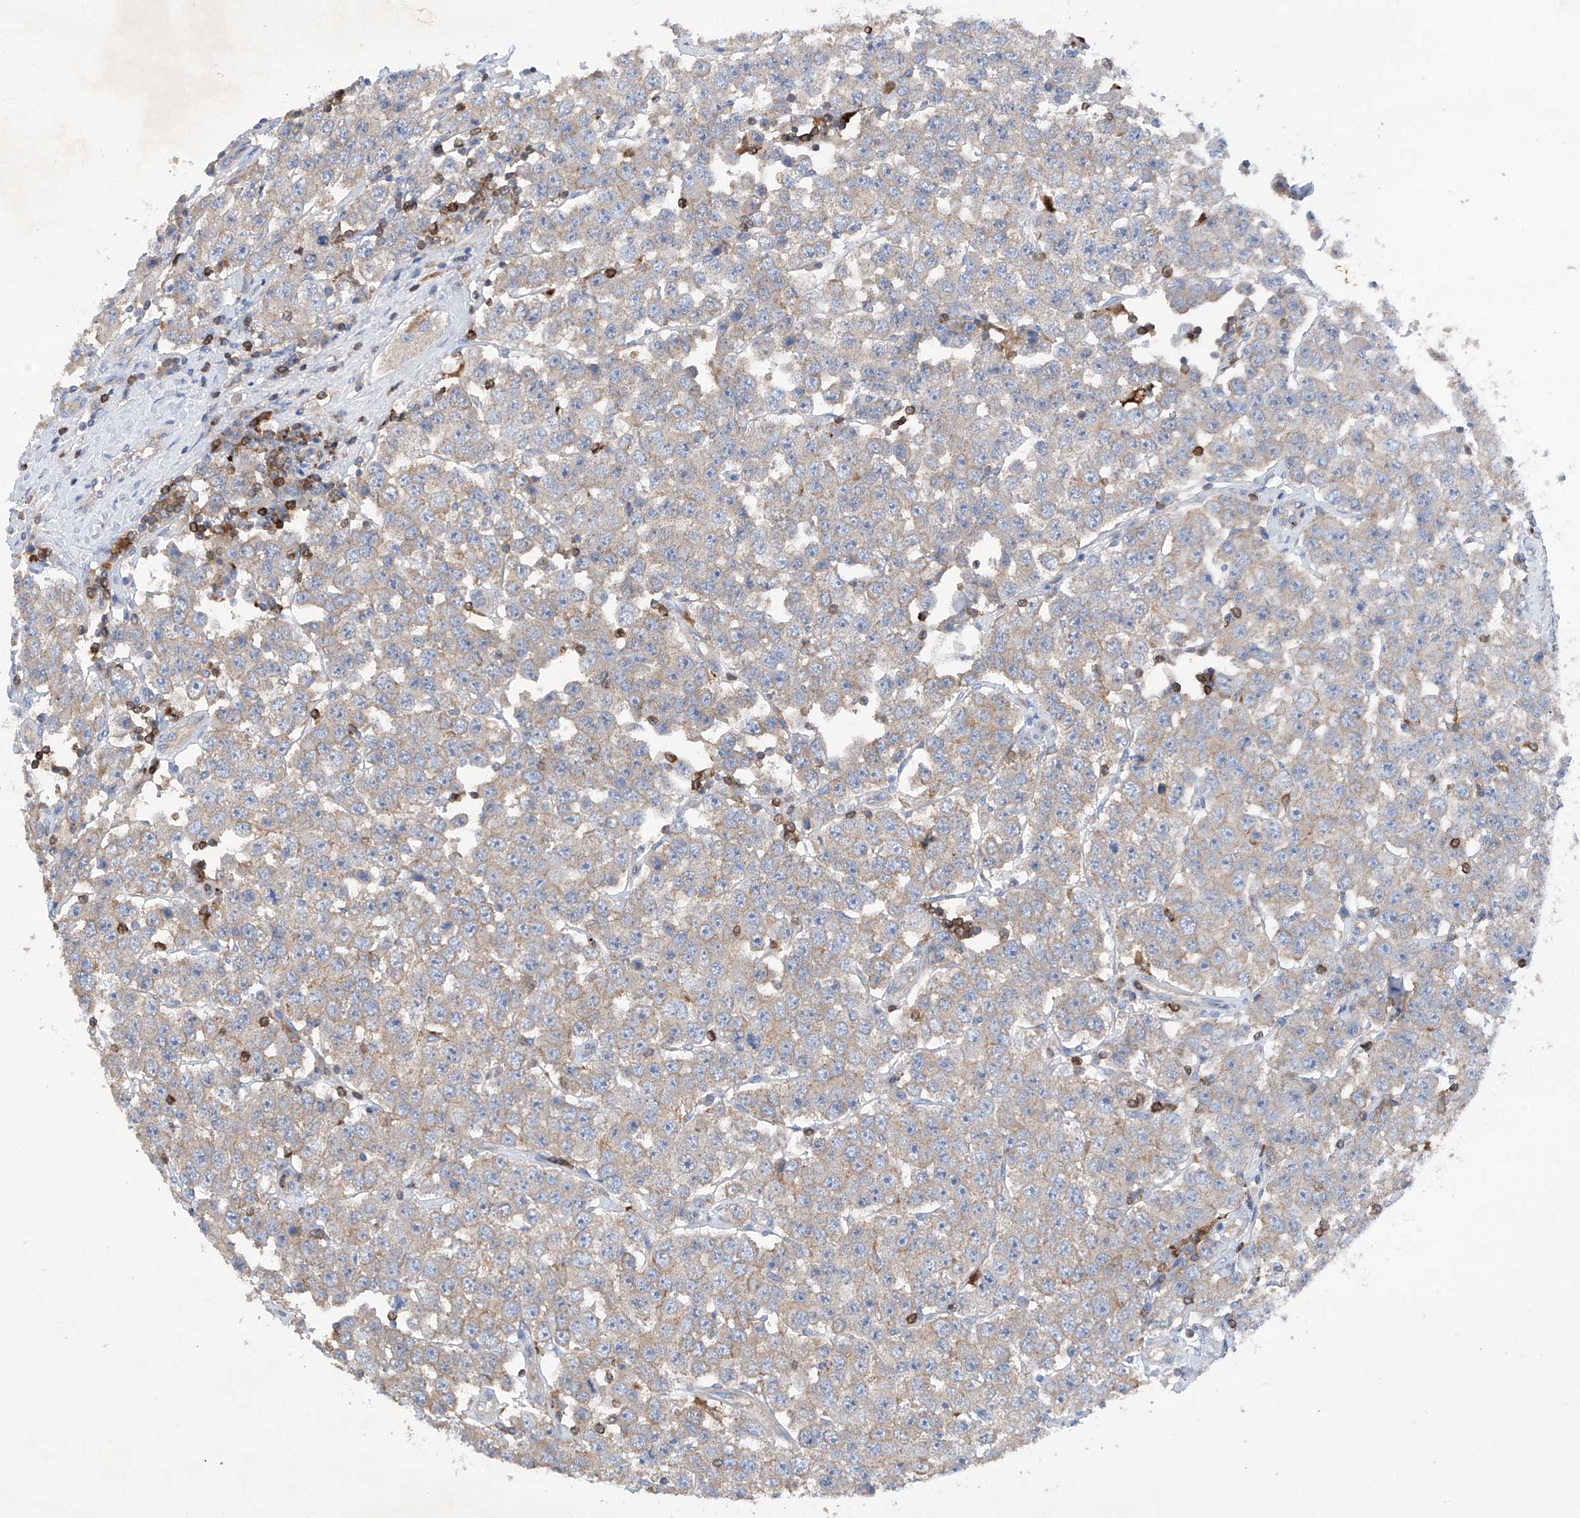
{"staining": {"intensity": "moderate", "quantity": ">75%", "location": "cytoplasmic/membranous"}, "tissue": "testis cancer", "cell_type": "Tumor cells", "image_type": "cancer", "snomed": [{"axis": "morphology", "description": "Seminoma, NOS"}, {"axis": "topography", "description": "Testis"}], "caption": "Immunohistochemical staining of testis cancer displays medium levels of moderate cytoplasmic/membranous expression in about >75% of tumor cells.", "gene": "PHACTR2", "patient": {"sex": "male", "age": 28}}